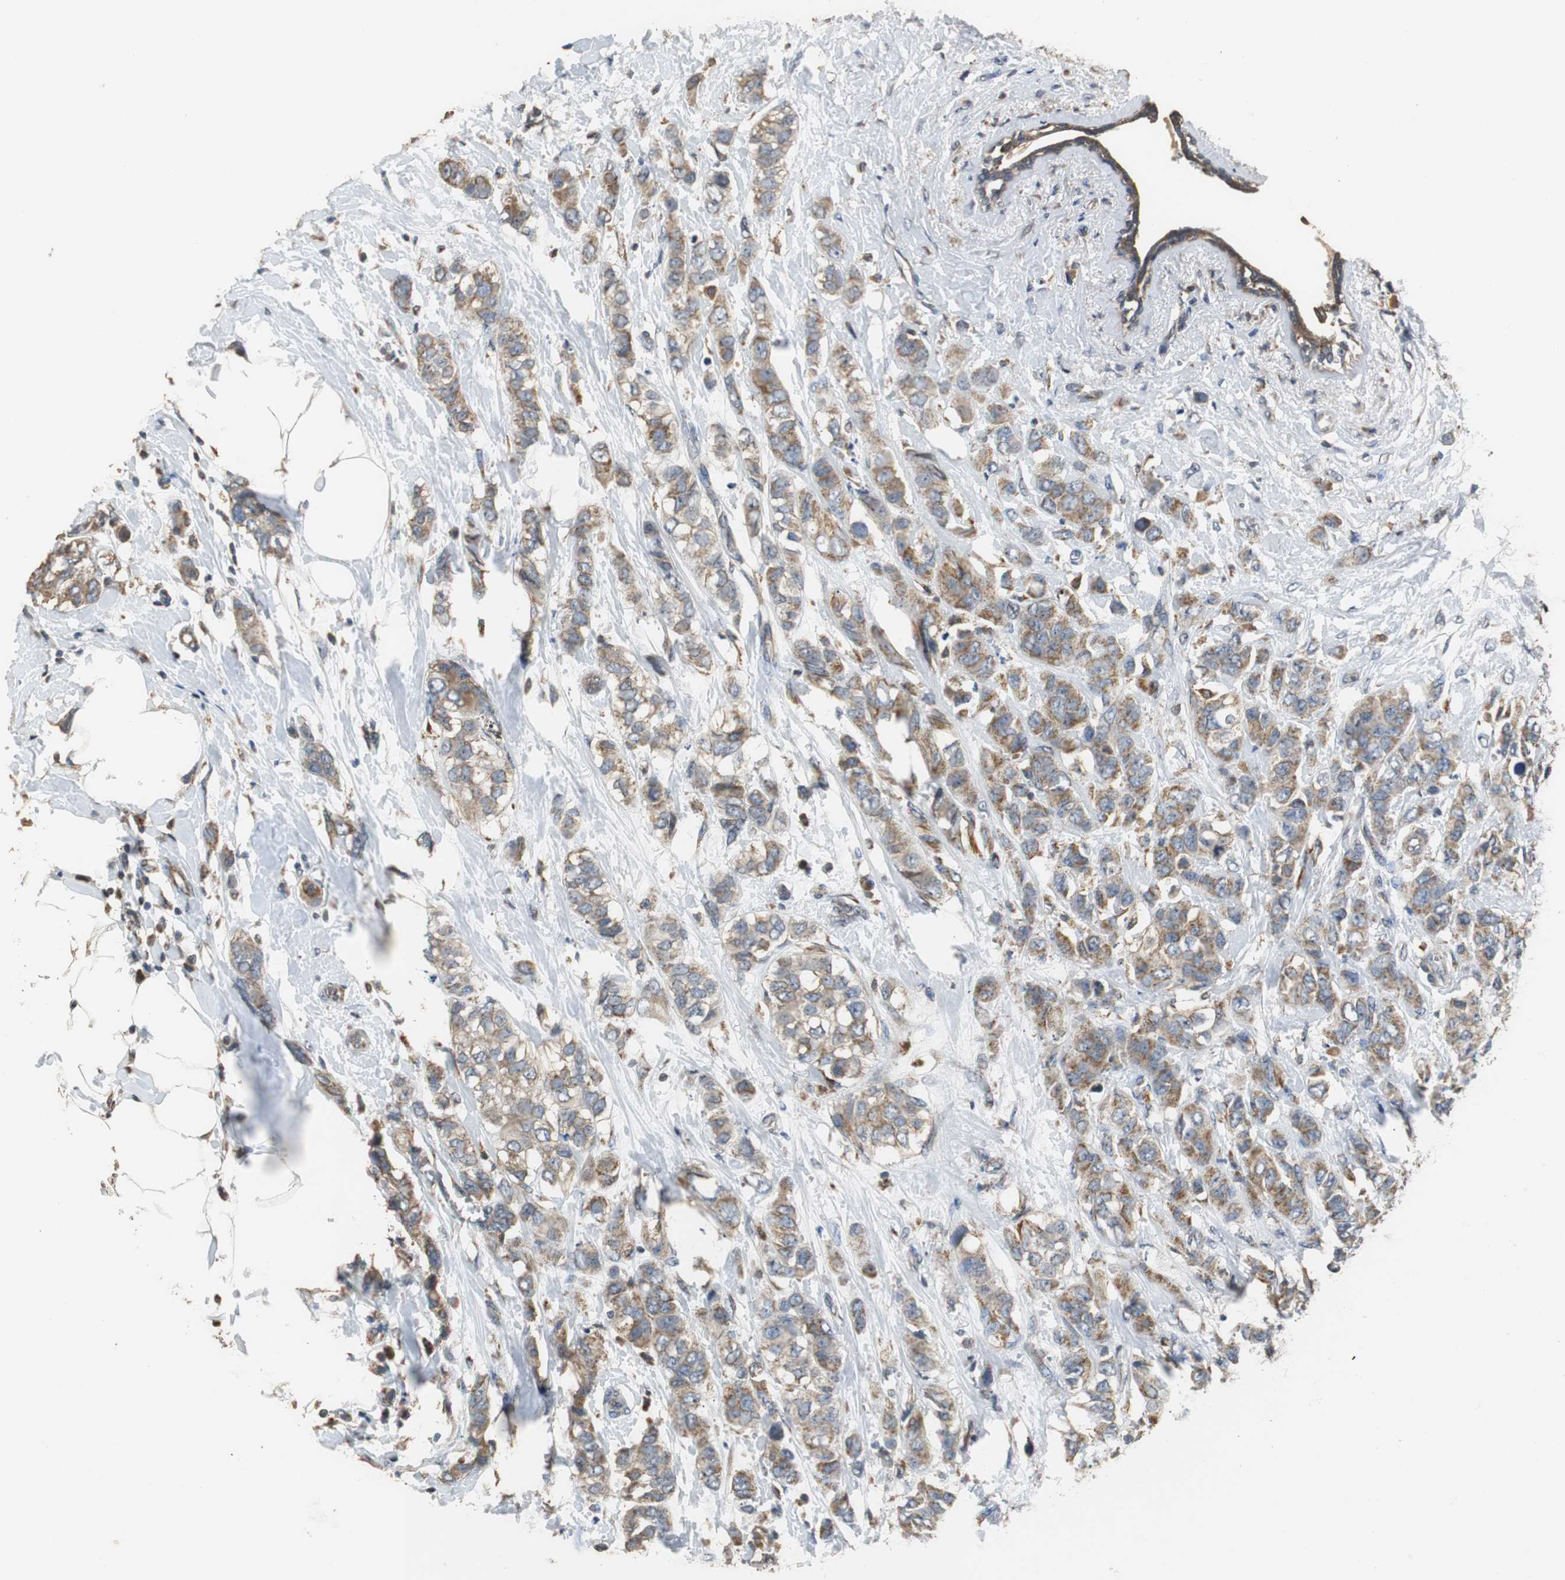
{"staining": {"intensity": "moderate", "quantity": ">75%", "location": "cytoplasmic/membranous"}, "tissue": "breast cancer", "cell_type": "Tumor cells", "image_type": "cancer", "snomed": [{"axis": "morphology", "description": "Normal tissue, NOS"}, {"axis": "morphology", "description": "Duct carcinoma"}, {"axis": "topography", "description": "Breast"}], "caption": "Immunohistochemical staining of breast cancer shows moderate cytoplasmic/membranous protein staining in about >75% of tumor cells. The staining is performed using DAB (3,3'-diaminobenzidine) brown chromogen to label protein expression. The nuclei are counter-stained blue using hematoxylin.", "gene": "HMGCL", "patient": {"sex": "female", "age": 50}}